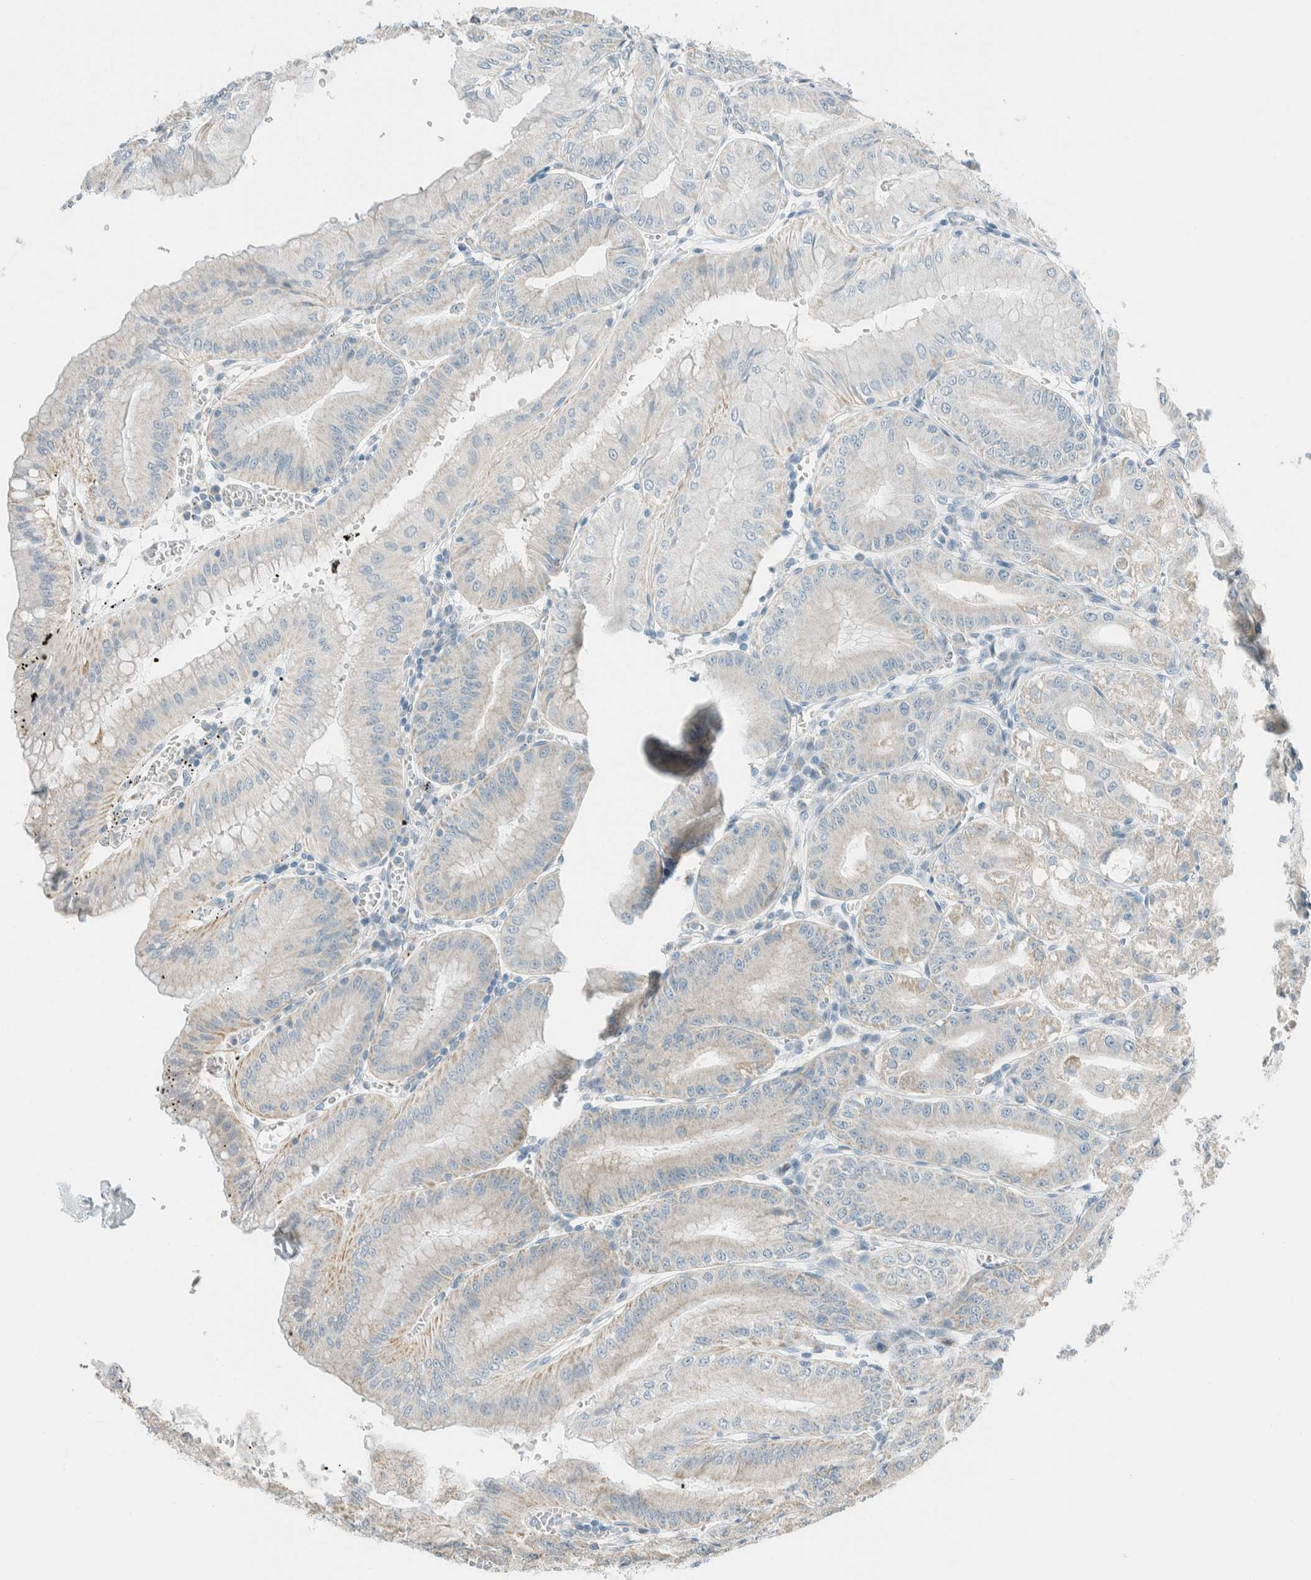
{"staining": {"intensity": "moderate", "quantity": "25%-75%", "location": "cytoplasmic/membranous"}, "tissue": "stomach", "cell_type": "Glandular cells", "image_type": "normal", "snomed": [{"axis": "morphology", "description": "Normal tissue, NOS"}, {"axis": "topography", "description": "Stomach, lower"}], "caption": "Moderate cytoplasmic/membranous expression is seen in about 25%-75% of glandular cells in normal stomach. The staining was performed using DAB (3,3'-diaminobenzidine) to visualize the protein expression in brown, while the nuclei were stained in blue with hematoxylin (Magnification: 20x).", "gene": "AARSD1", "patient": {"sex": "male", "age": 71}}